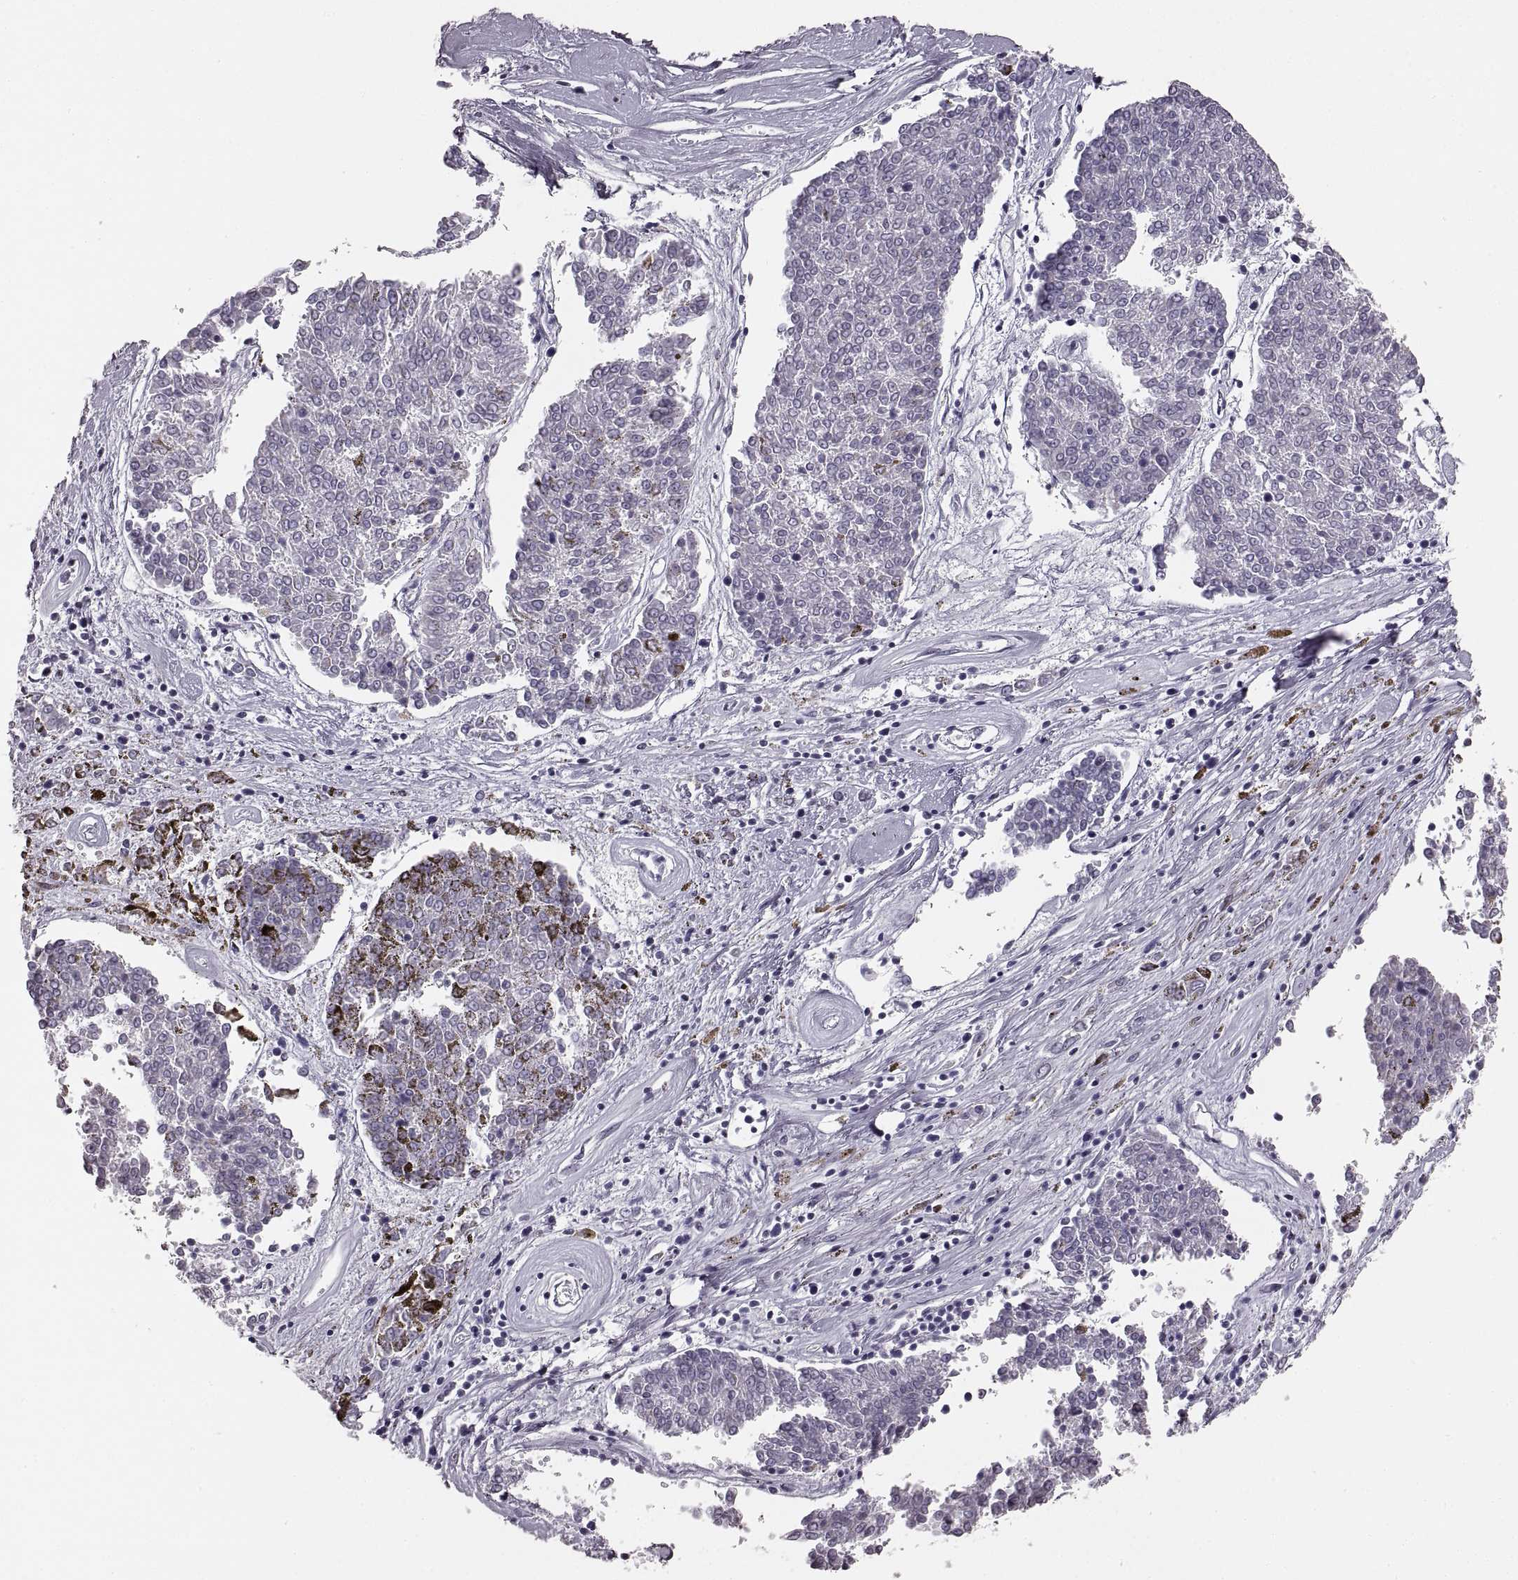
{"staining": {"intensity": "negative", "quantity": "none", "location": "none"}, "tissue": "melanoma", "cell_type": "Tumor cells", "image_type": "cancer", "snomed": [{"axis": "morphology", "description": "Malignant melanoma, NOS"}, {"axis": "topography", "description": "Skin"}], "caption": "The immunohistochemistry histopathology image has no significant positivity in tumor cells of malignant melanoma tissue.", "gene": "RDH13", "patient": {"sex": "female", "age": 72}}